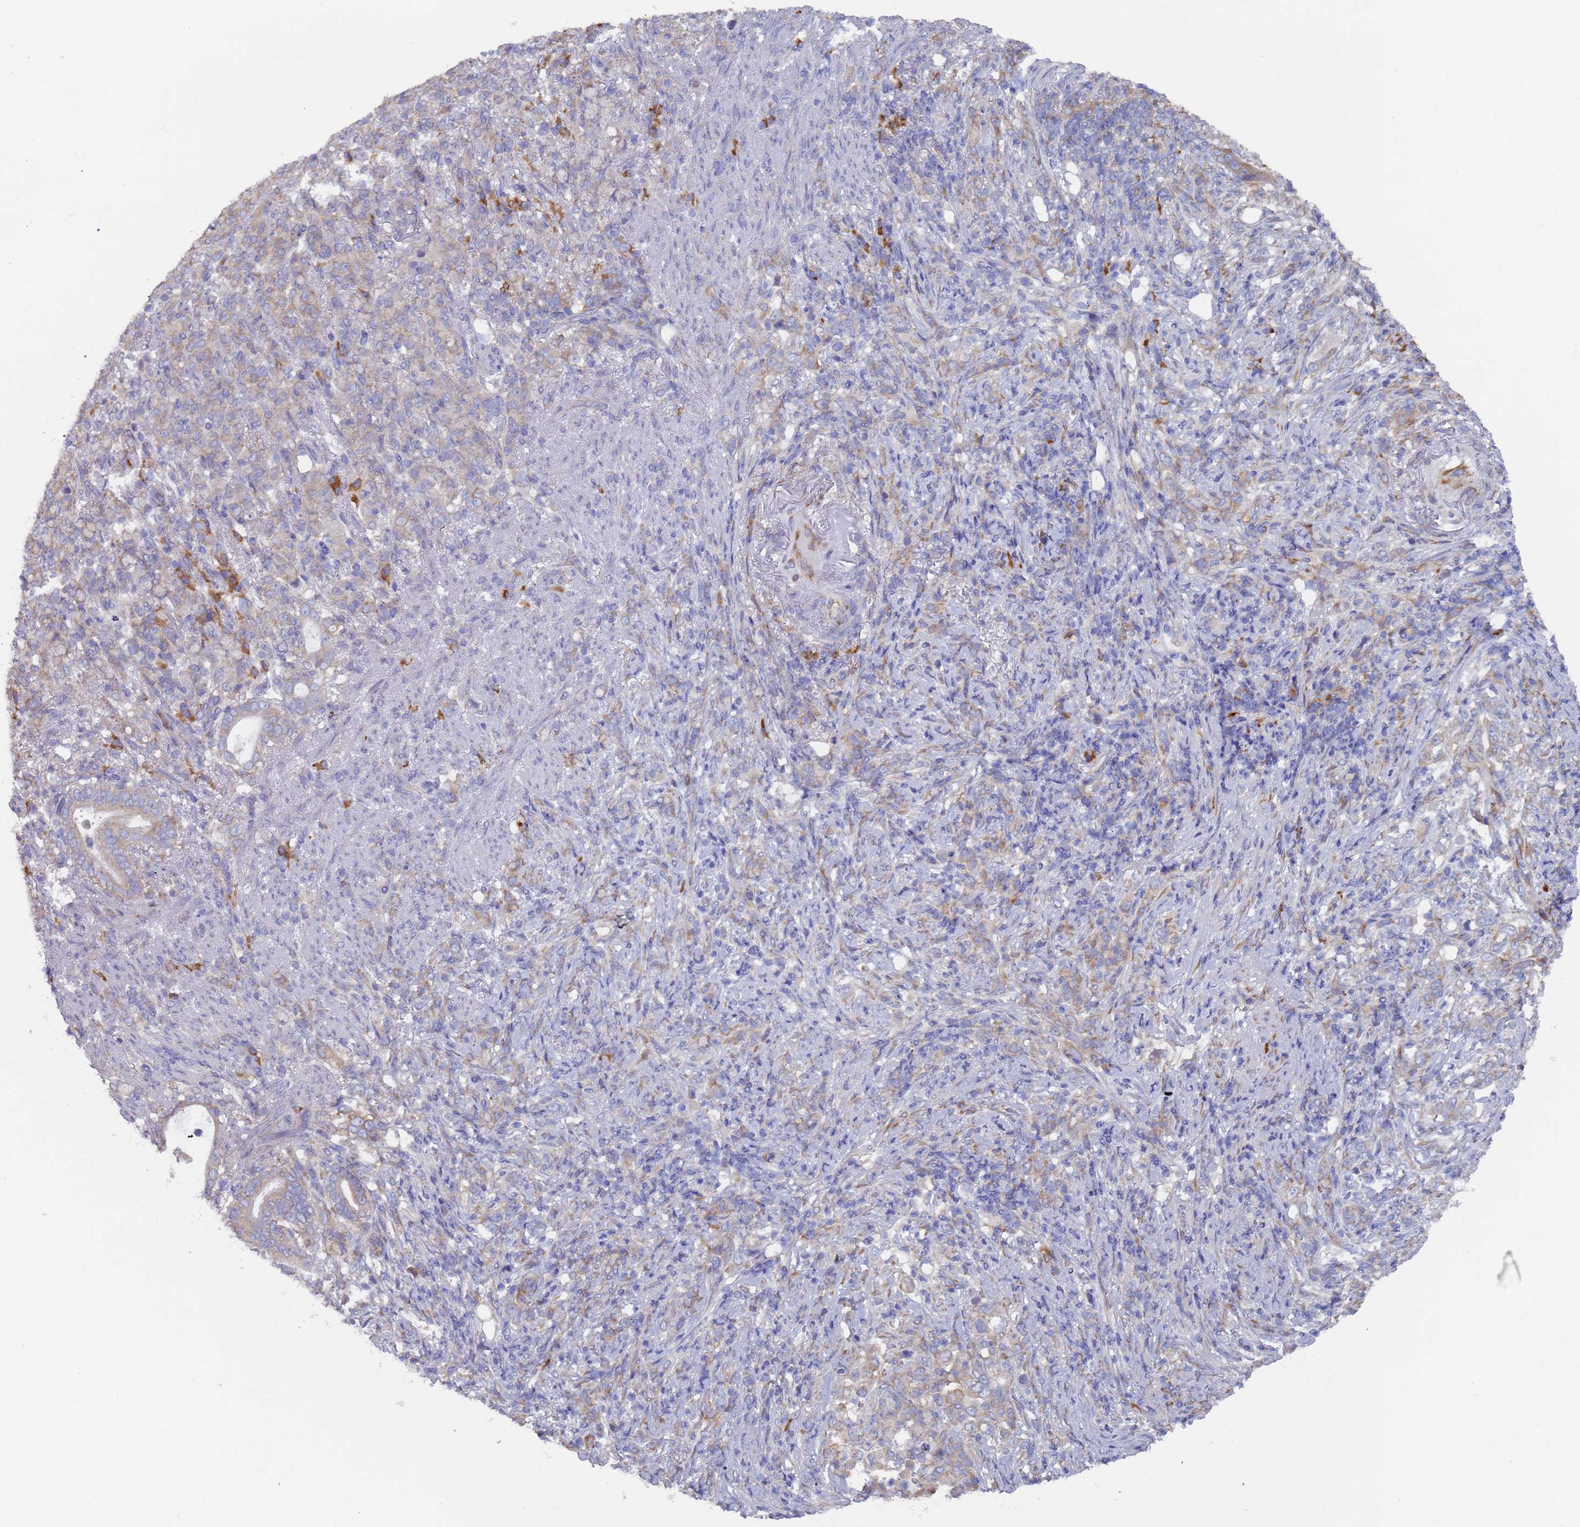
{"staining": {"intensity": "weak", "quantity": "<25%", "location": "cytoplasmic/membranous"}, "tissue": "stomach cancer", "cell_type": "Tumor cells", "image_type": "cancer", "snomed": [{"axis": "morphology", "description": "Normal tissue, NOS"}, {"axis": "morphology", "description": "Adenocarcinoma, NOS"}, {"axis": "topography", "description": "Stomach"}], "caption": "This image is of stomach cancer (adenocarcinoma) stained with immunohistochemistry to label a protein in brown with the nuclei are counter-stained blue. There is no staining in tumor cells.", "gene": "ZNF844", "patient": {"sex": "female", "age": 79}}